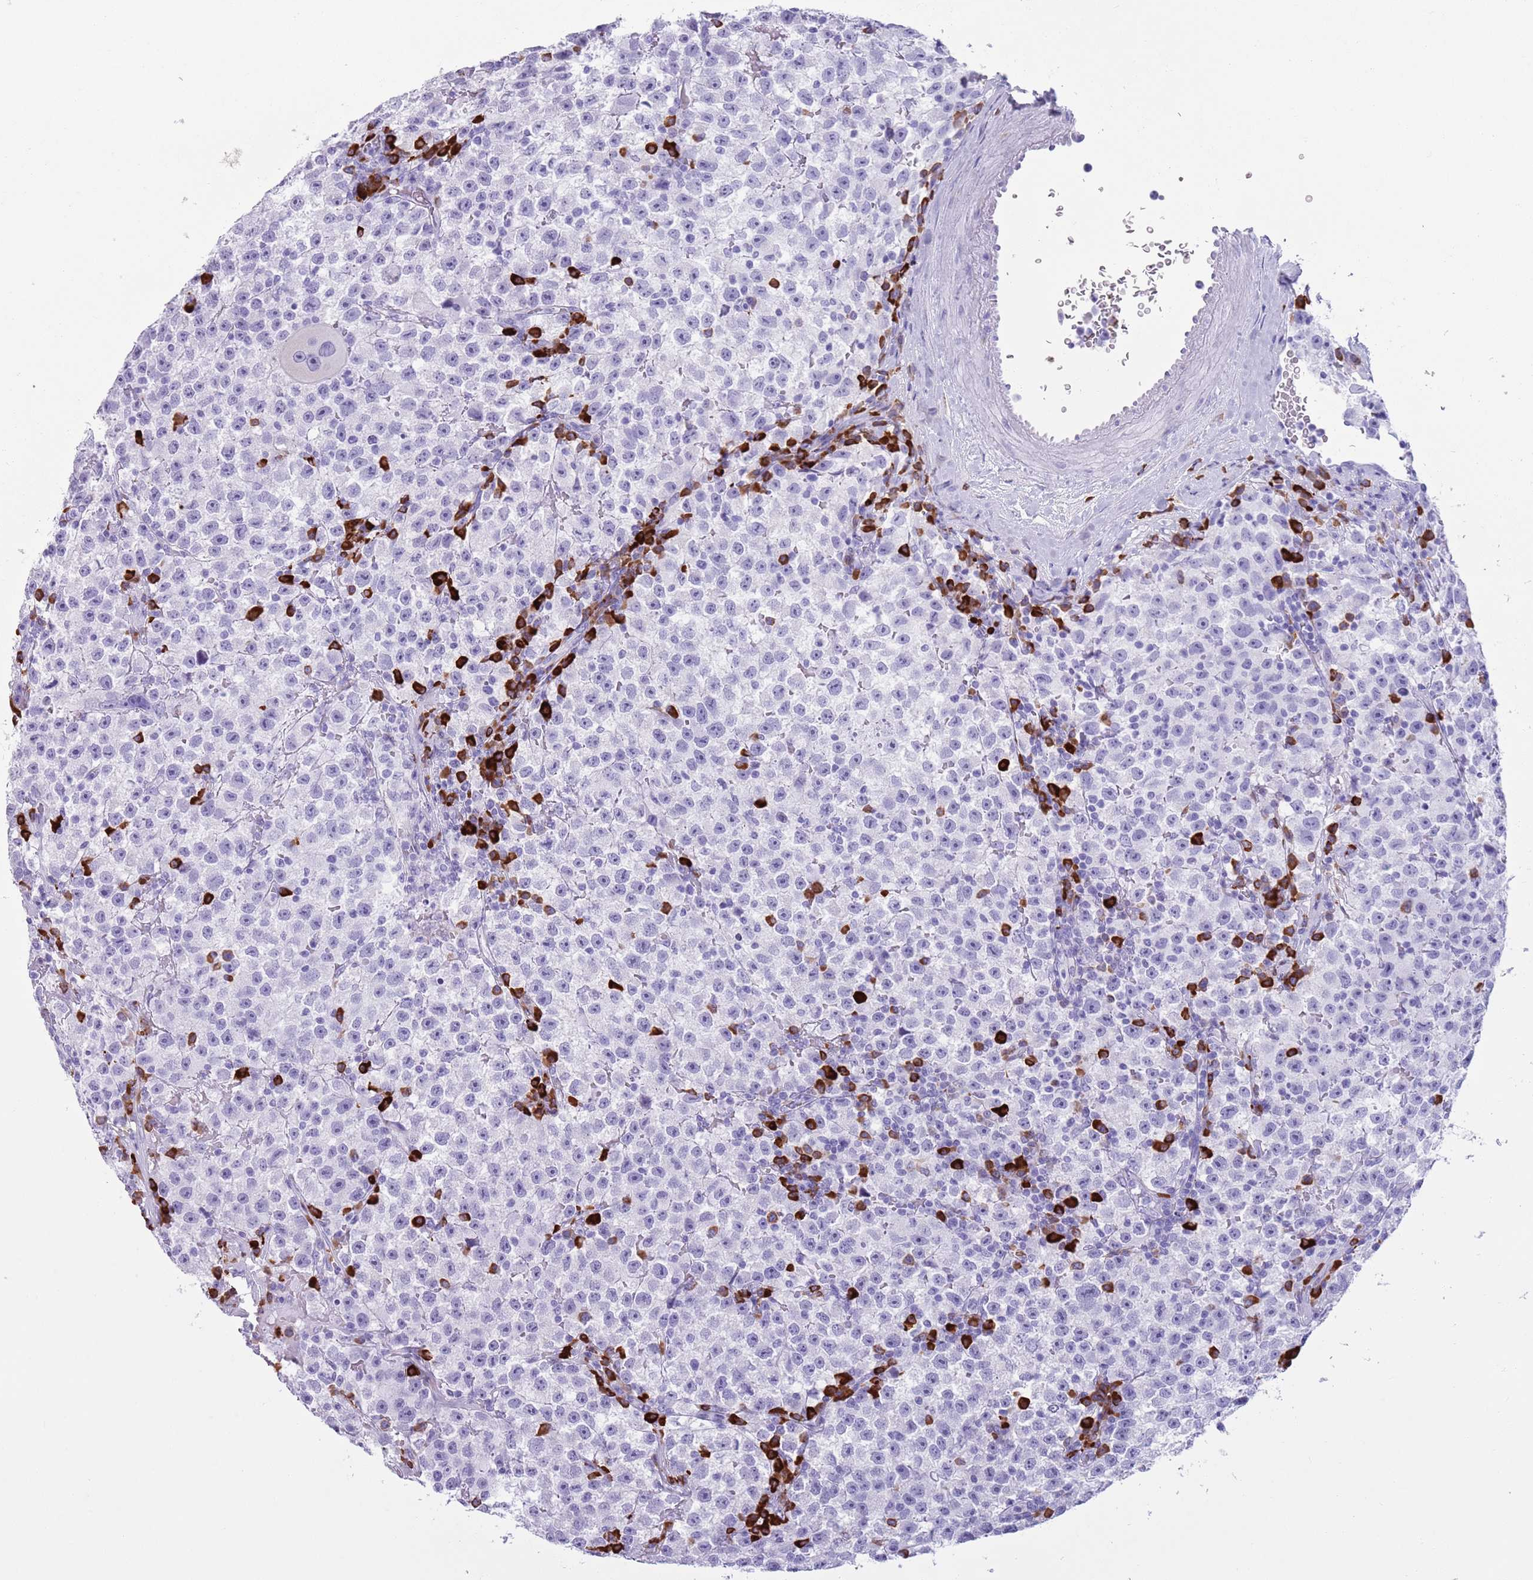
{"staining": {"intensity": "negative", "quantity": "none", "location": "none"}, "tissue": "testis cancer", "cell_type": "Tumor cells", "image_type": "cancer", "snomed": [{"axis": "morphology", "description": "Seminoma, NOS"}, {"axis": "topography", "description": "Testis"}], "caption": "DAB (3,3'-diaminobenzidine) immunohistochemical staining of human testis cancer exhibits no significant staining in tumor cells.", "gene": "LY6G5B", "patient": {"sex": "male", "age": 22}}